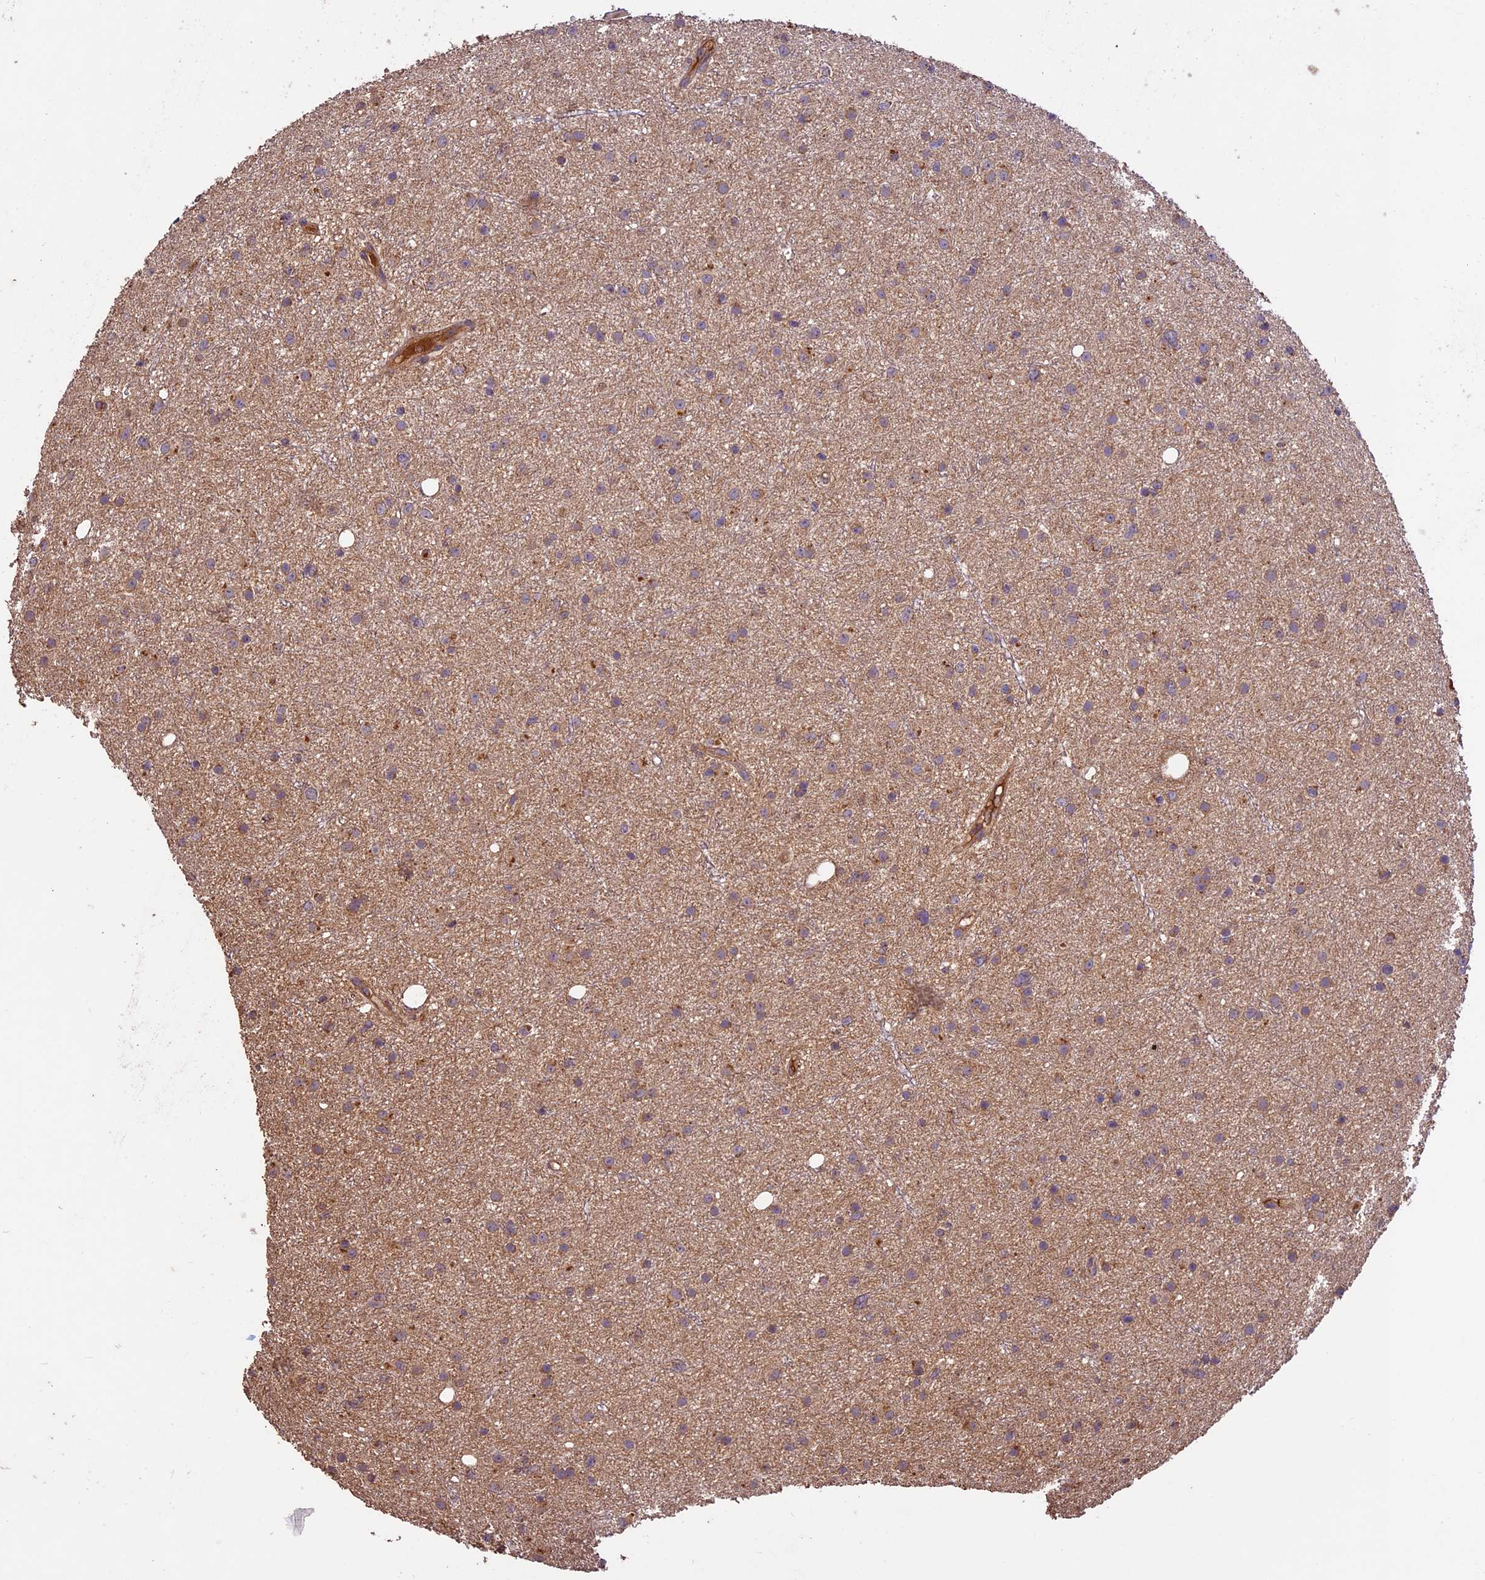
{"staining": {"intensity": "weak", "quantity": ">75%", "location": "cytoplasmic/membranous"}, "tissue": "glioma", "cell_type": "Tumor cells", "image_type": "cancer", "snomed": [{"axis": "morphology", "description": "Glioma, malignant, Low grade"}, {"axis": "topography", "description": "Cerebral cortex"}], "caption": "This photomicrograph reveals immunohistochemistry staining of human malignant glioma (low-grade), with low weak cytoplasmic/membranous staining in approximately >75% of tumor cells.", "gene": "CRLF1", "patient": {"sex": "female", "age": 39}}